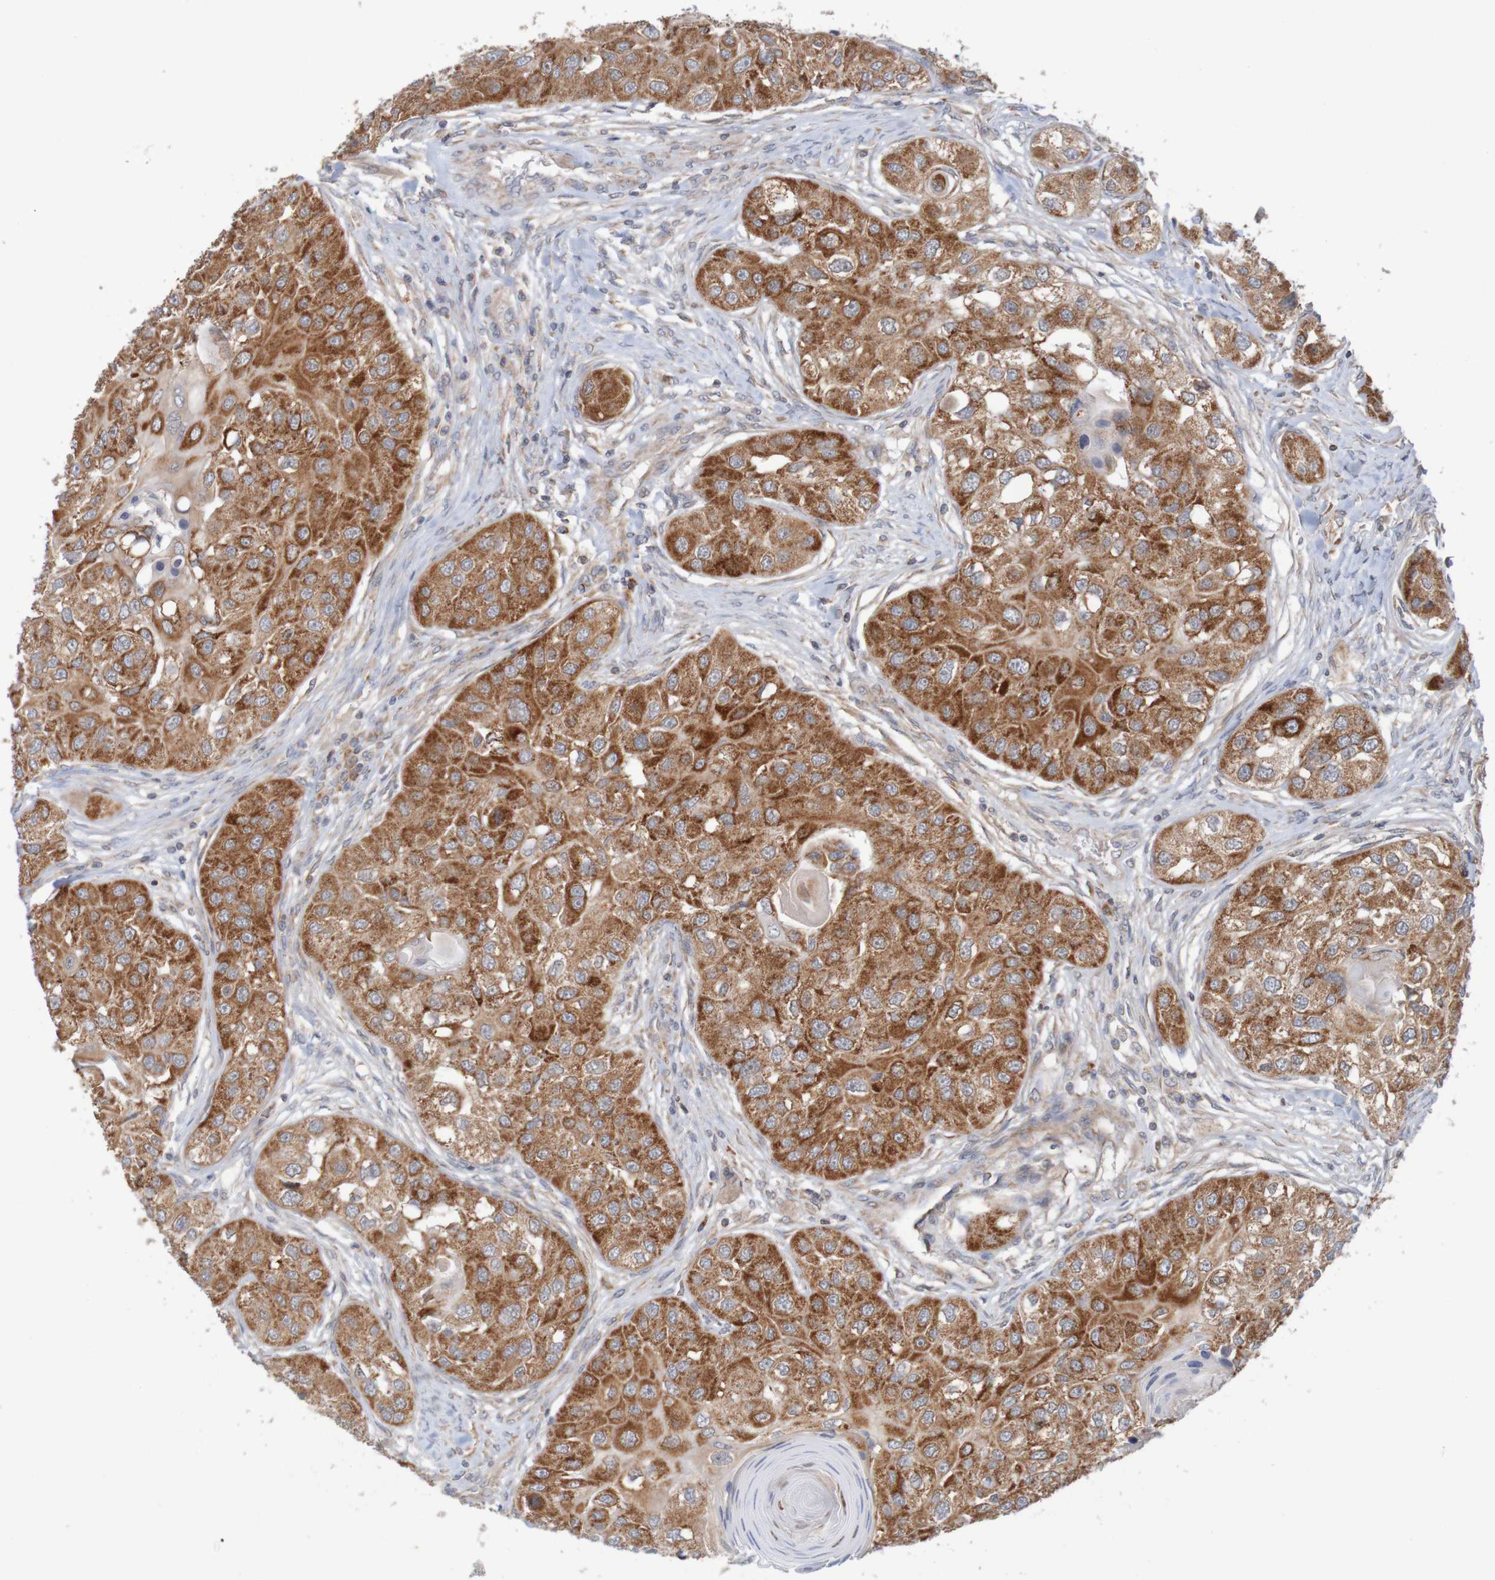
{"staining": {"intensity": "strong", "quantity": ">75%", "location": "cytoplasmic/membranous"}, "tissue": "head and neck cancer", "cell_type": "Tumor cells", "image_type": "cancer", "snomed": [{"axis": "morphology", "description": "Normal tissue, NOS"}, {"axis": "morphology", "description": "Squamous cell carcinoma, NOS"}, {"axis": "topography", "description": "Skeletal muscle"}, {"axis": "topography", "description": "Head-Neck"}], "caption": "Head and neck cancer (squamous cell carcinoma) stained for a protein displays strong cytoplasmic/membranous positivity in tumor cells.", "gene": "NAV2", "patient": {"sex": "male", "age": 51}}